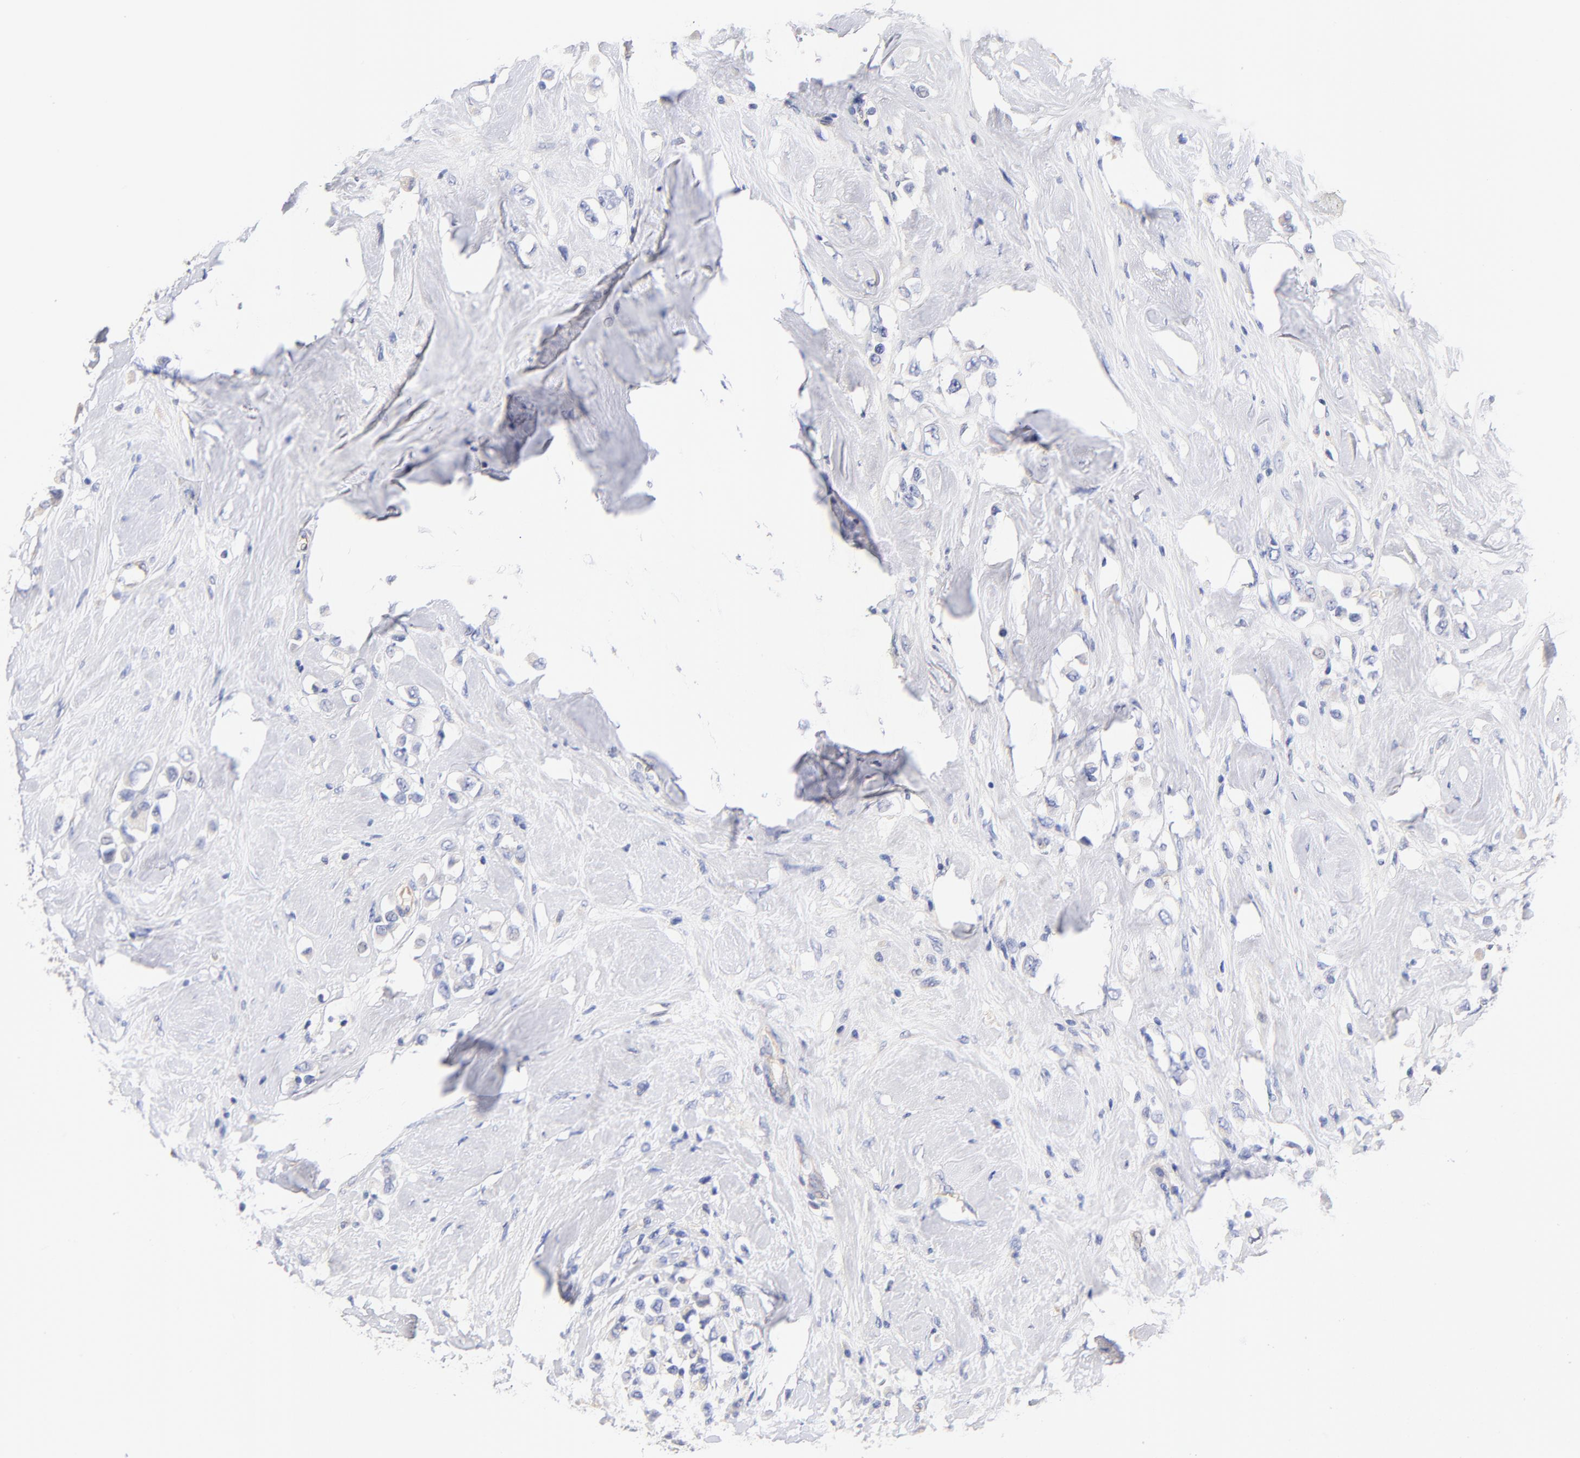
{"staining": {"intensity": "negative", "quantity": "none", "location": "none"}, "tissue": "breast cancer", "cell_type": "Tumor cells", "image_type": "cancer", "snomed": [{"axis": "morphology", "description": "Duct carcinoma"}, {"axis": "topography", "description": "Breast"}], "caption": "Tumor cells show no significant expression in intraductal carcinoma (breast).", "gene": "HS3ST1", "patient": {"sex": "female", "age": 61}}